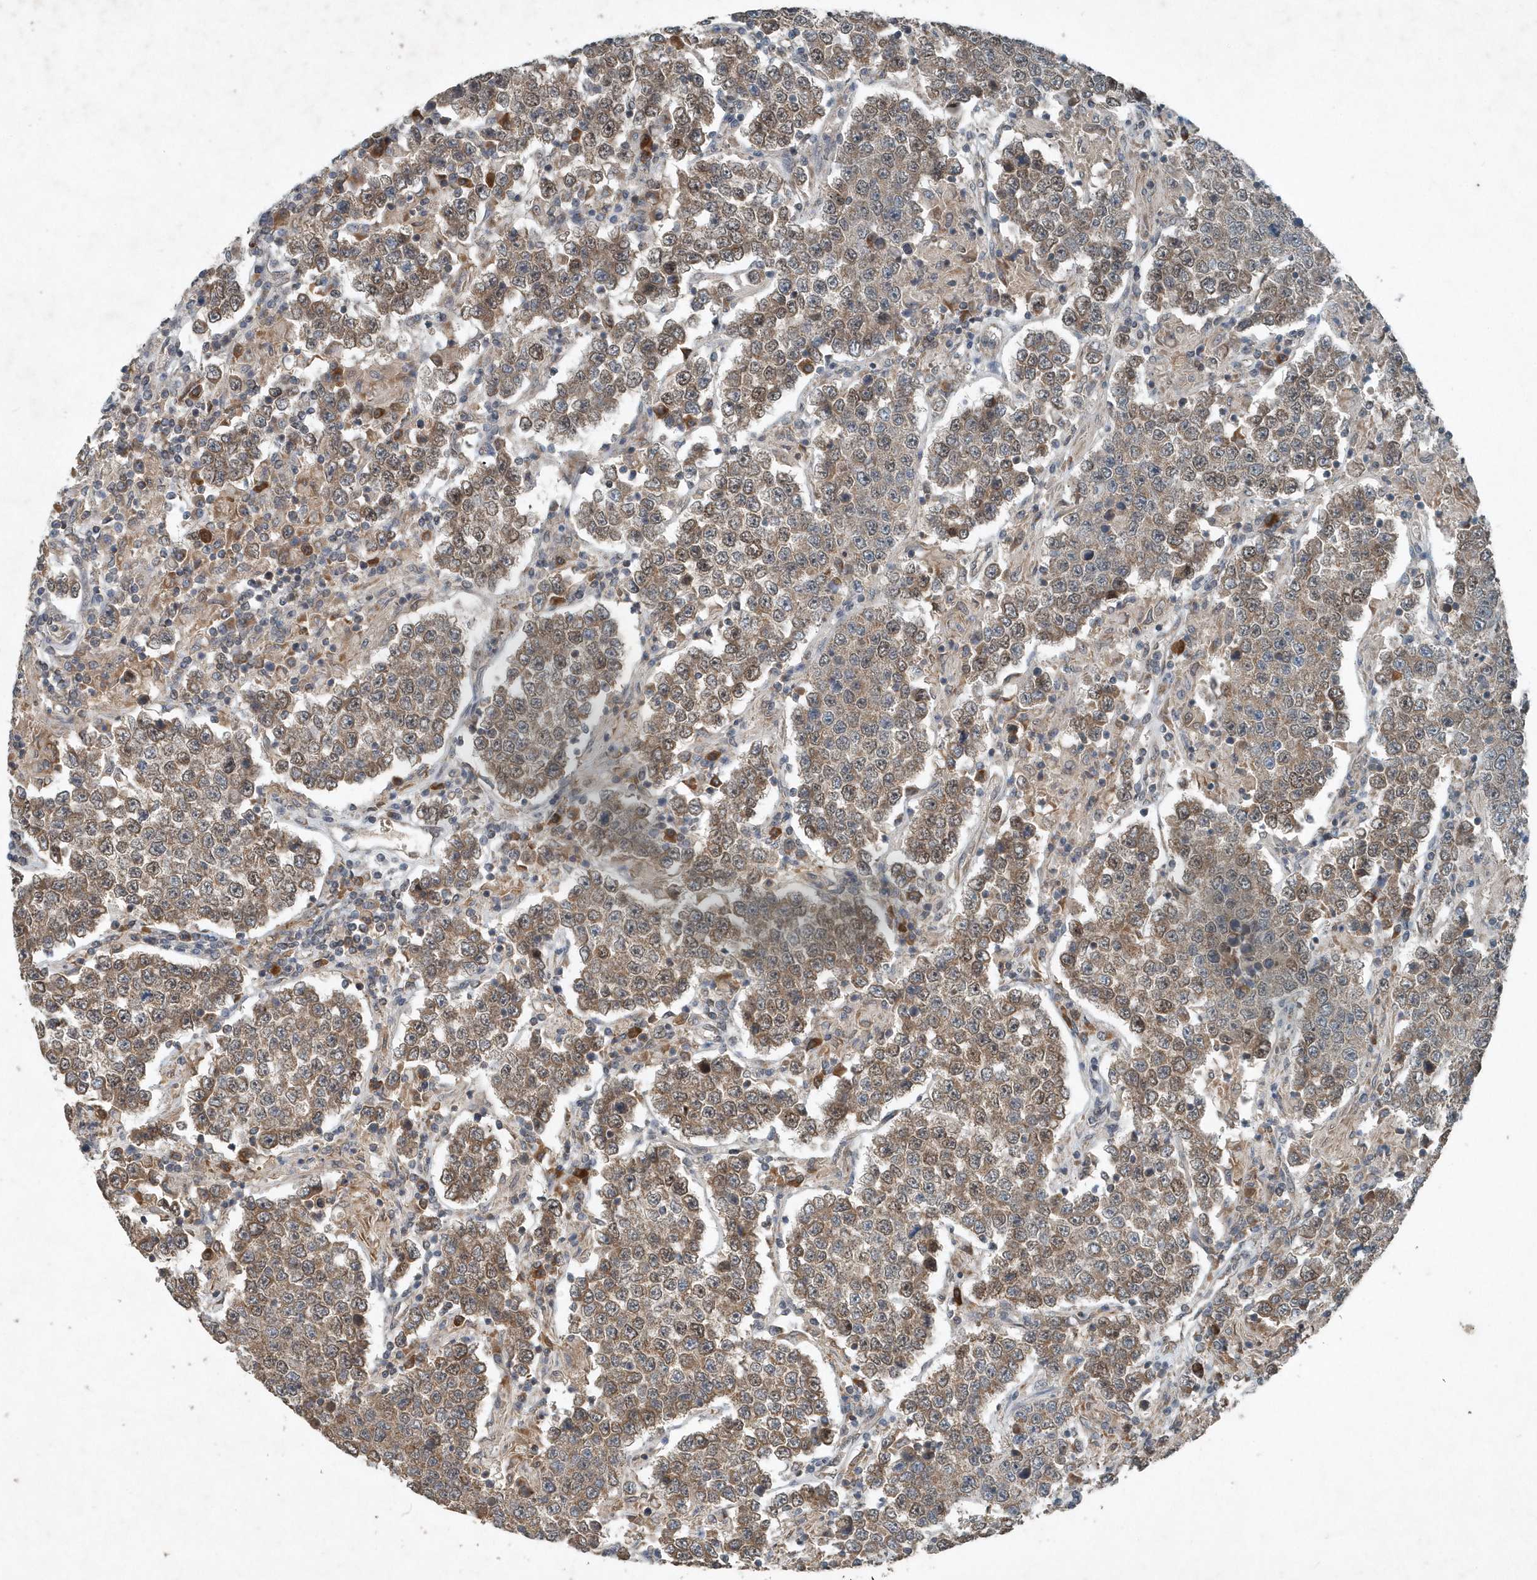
{"staining": {"intensity": "moderate", "quantity": ">75%", "location": "cytoplasmic/membranous"}, "tissue": "testis cancer", "cell_type": "Tumor cells", "image_type": "cancer", "snomed": [{"axis": "morphology", "description": "Normal tissue, NOS"}, {"axis": "morphology", "description": "Urothelial carcinoma, High grade"}, {"axis": "morphology", "description": "Seminoma, NOS"}, {"axis": "morphology", "description": "Carcinoma, Embryonal, NOS"}, {"axis": "topography", "description": "Urinary bladder"}, {"axis": "topography", "description": "Testis"}], "caption": "Human testis cancer stained for a protein (brown) demonstrates moderate cytoplasmic/membranous positive positivity in approximately >75% of tumor cells.", "gene": "SCFD2", "patient": {"sex": "male", "age": 41}}